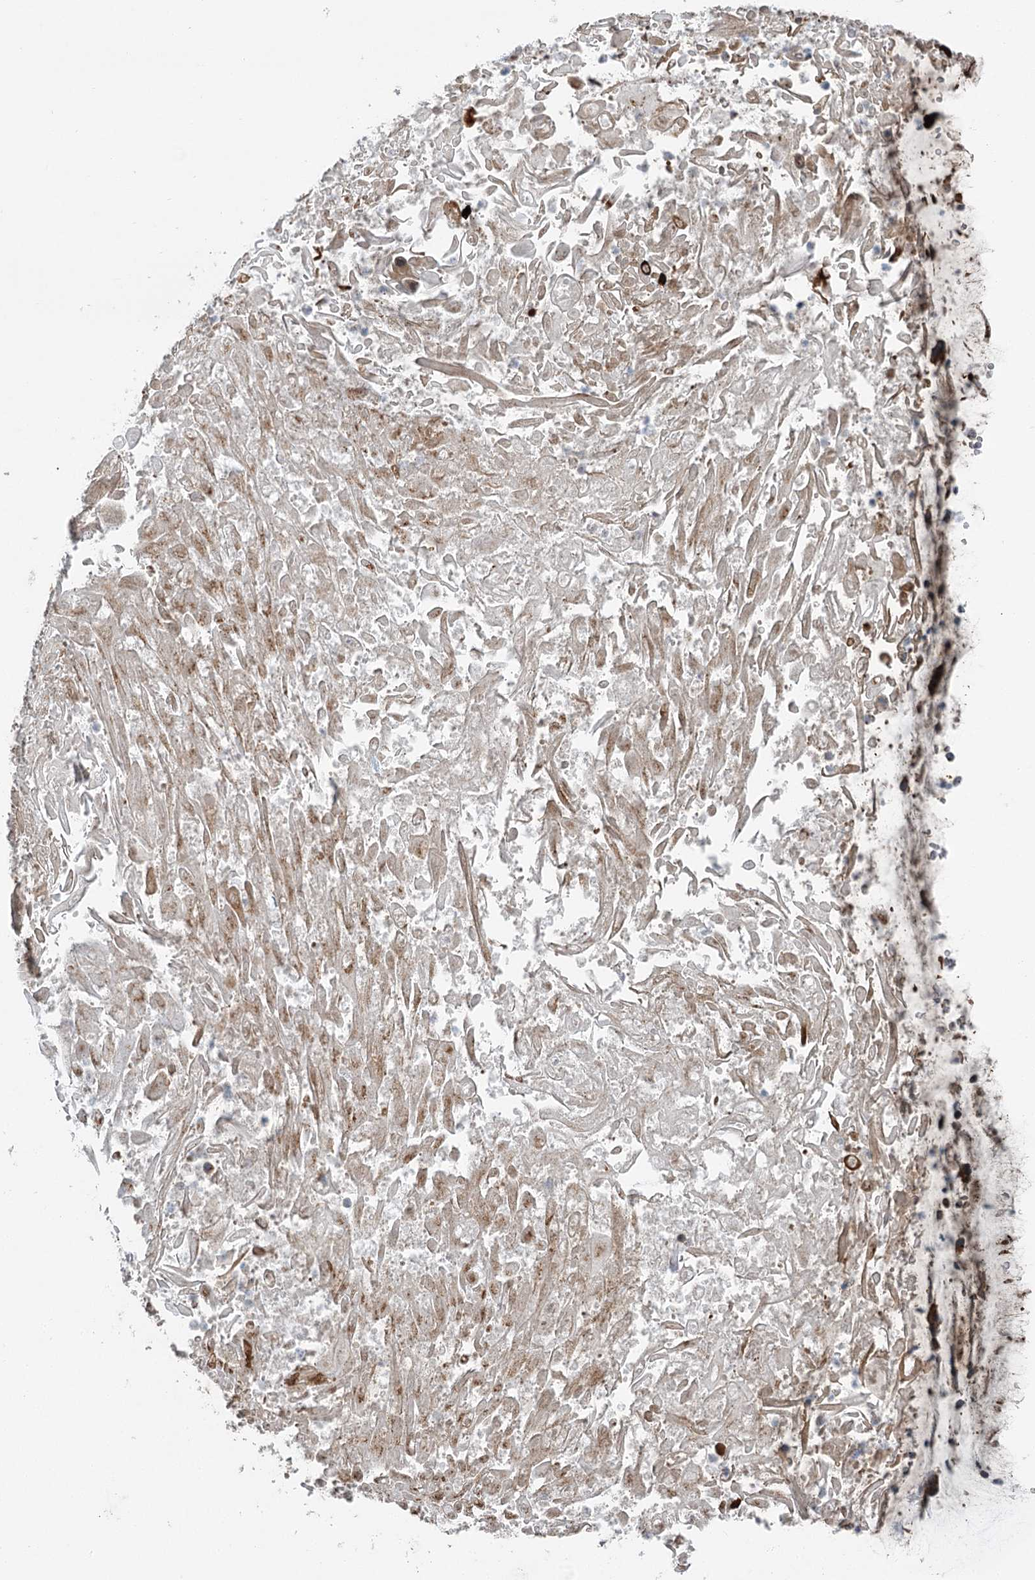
{"staining": {"intensity": "moderate", "quantity": "25%-75%", "location": "cytoplasmic/membranous"}, "tissue": "adipose tissue", "cell_type": "Adipocytes", "image_type": "normal", "snomed": [{"axis": "morphology", "description": "Normal tissue, NOS"}, {"axis": "topography", "description": "Lymph node"}, {"axis": "topography", "description": "Cartilage tissue"}, {"axis": "topography", "description": "Bronchus"}], "caption": "IHC histopathology image of normal adipose tissue: adipose tissue stained using IHC exhibits medium levels of moderate protein expression localized specifically in the cytoplasmic/membranous of adipocytes, appearing as a cytoplasmic/membranous brown color.", "gene": "ITIH5", "patient": {"sex": "male", "age": 63}}